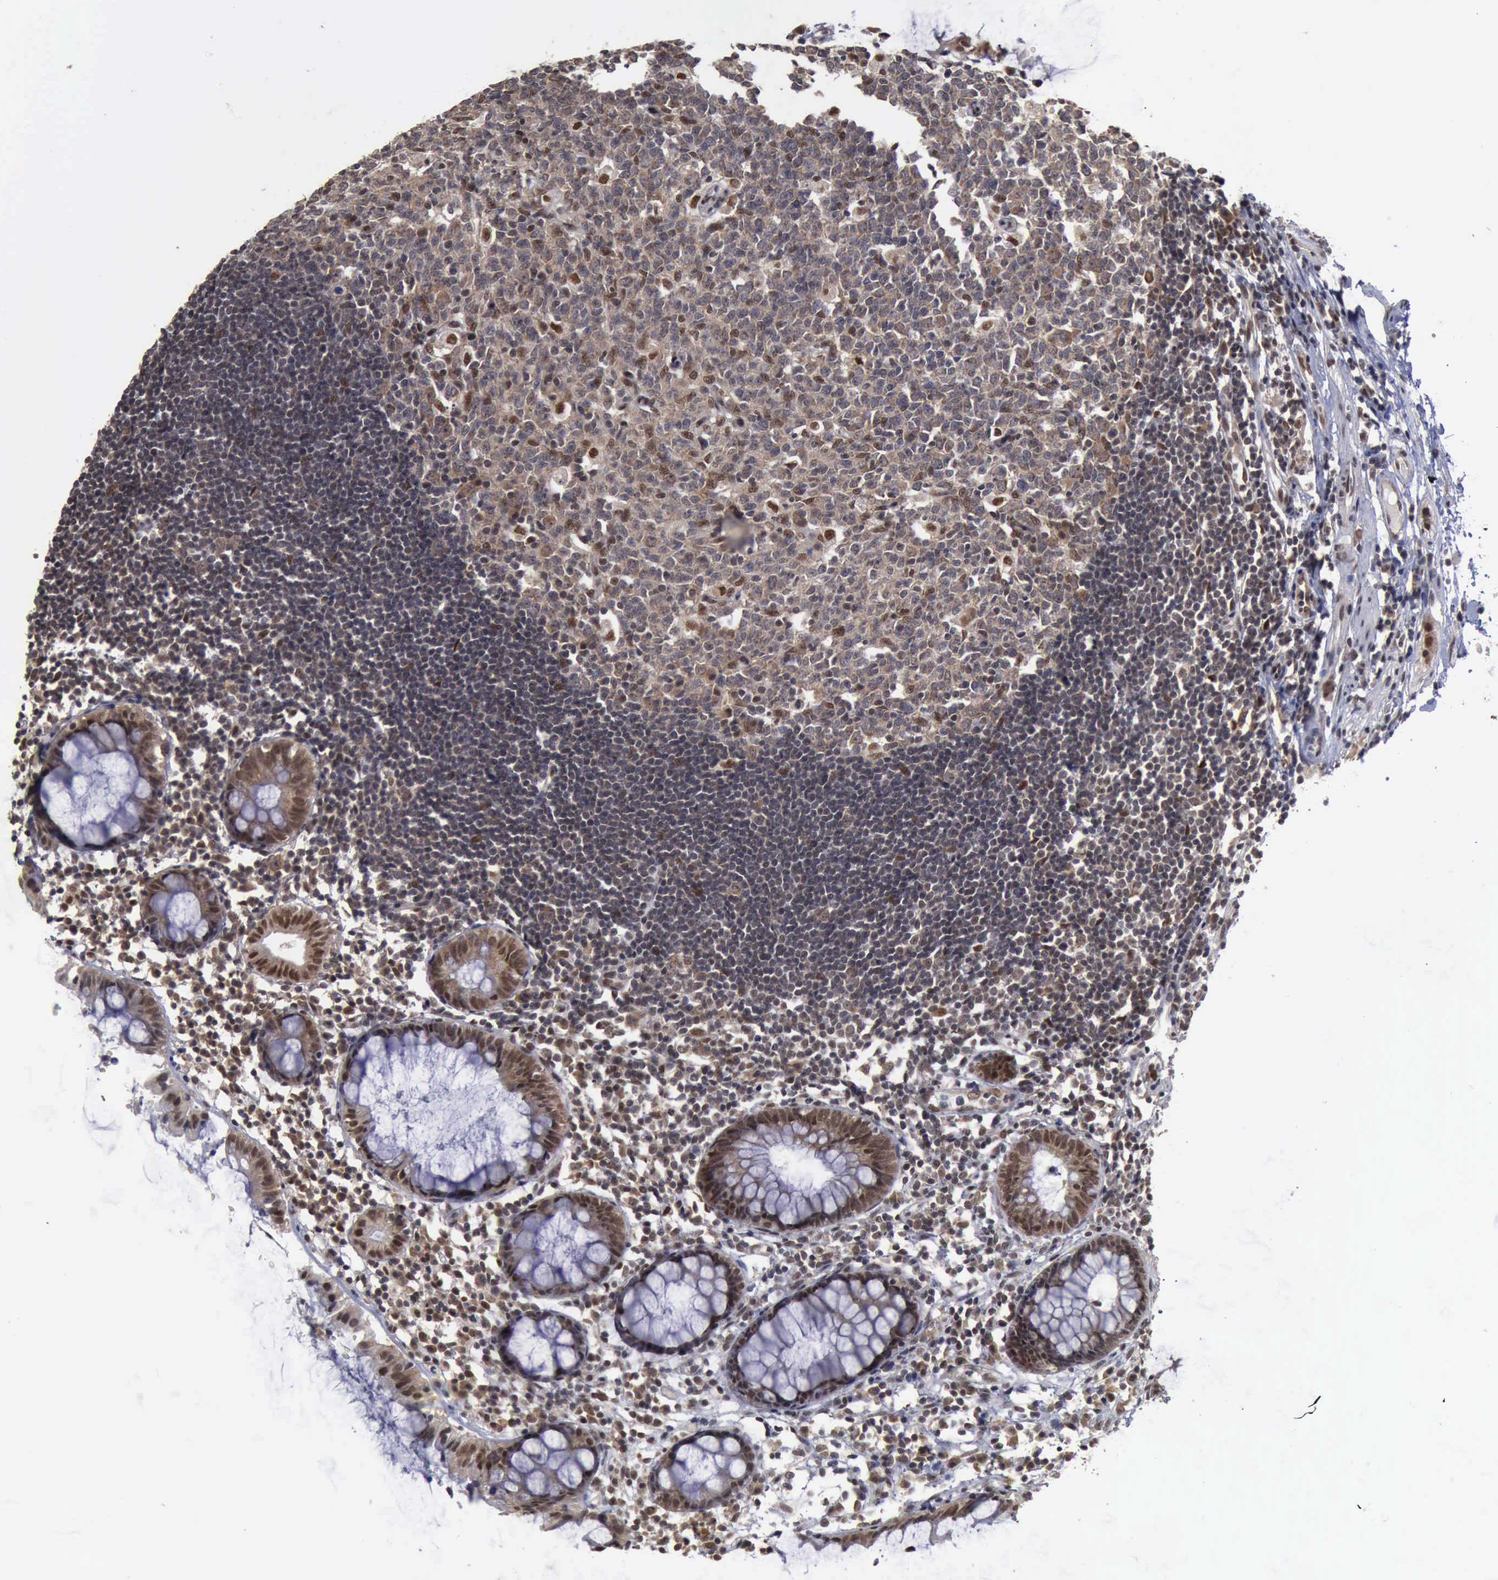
{"staining": {"intensity": "moderate", "quantity": ">75%", "location": "cytoplasmic/membranous,nuclear"}, "tissue": "rectum", "cell_type": "Glandular cells", "image_type": "normal", "snomed": [{"axis": "morphology", "description": "Normal tissue, NOS"}, {"axis": "topography", "description": "Rectum"}], "caption": "A brown stain shows moderate cytoplasmic/membranous,nuclear staining of a protein in glandular cells of unremarkable rectum. (Stains: DAB in brown, nuclei in blue, Microscopy: brightfield microscopy at high magnification).", "gene": "RTCB", "patient": {"sex": "female", "age": 66}}